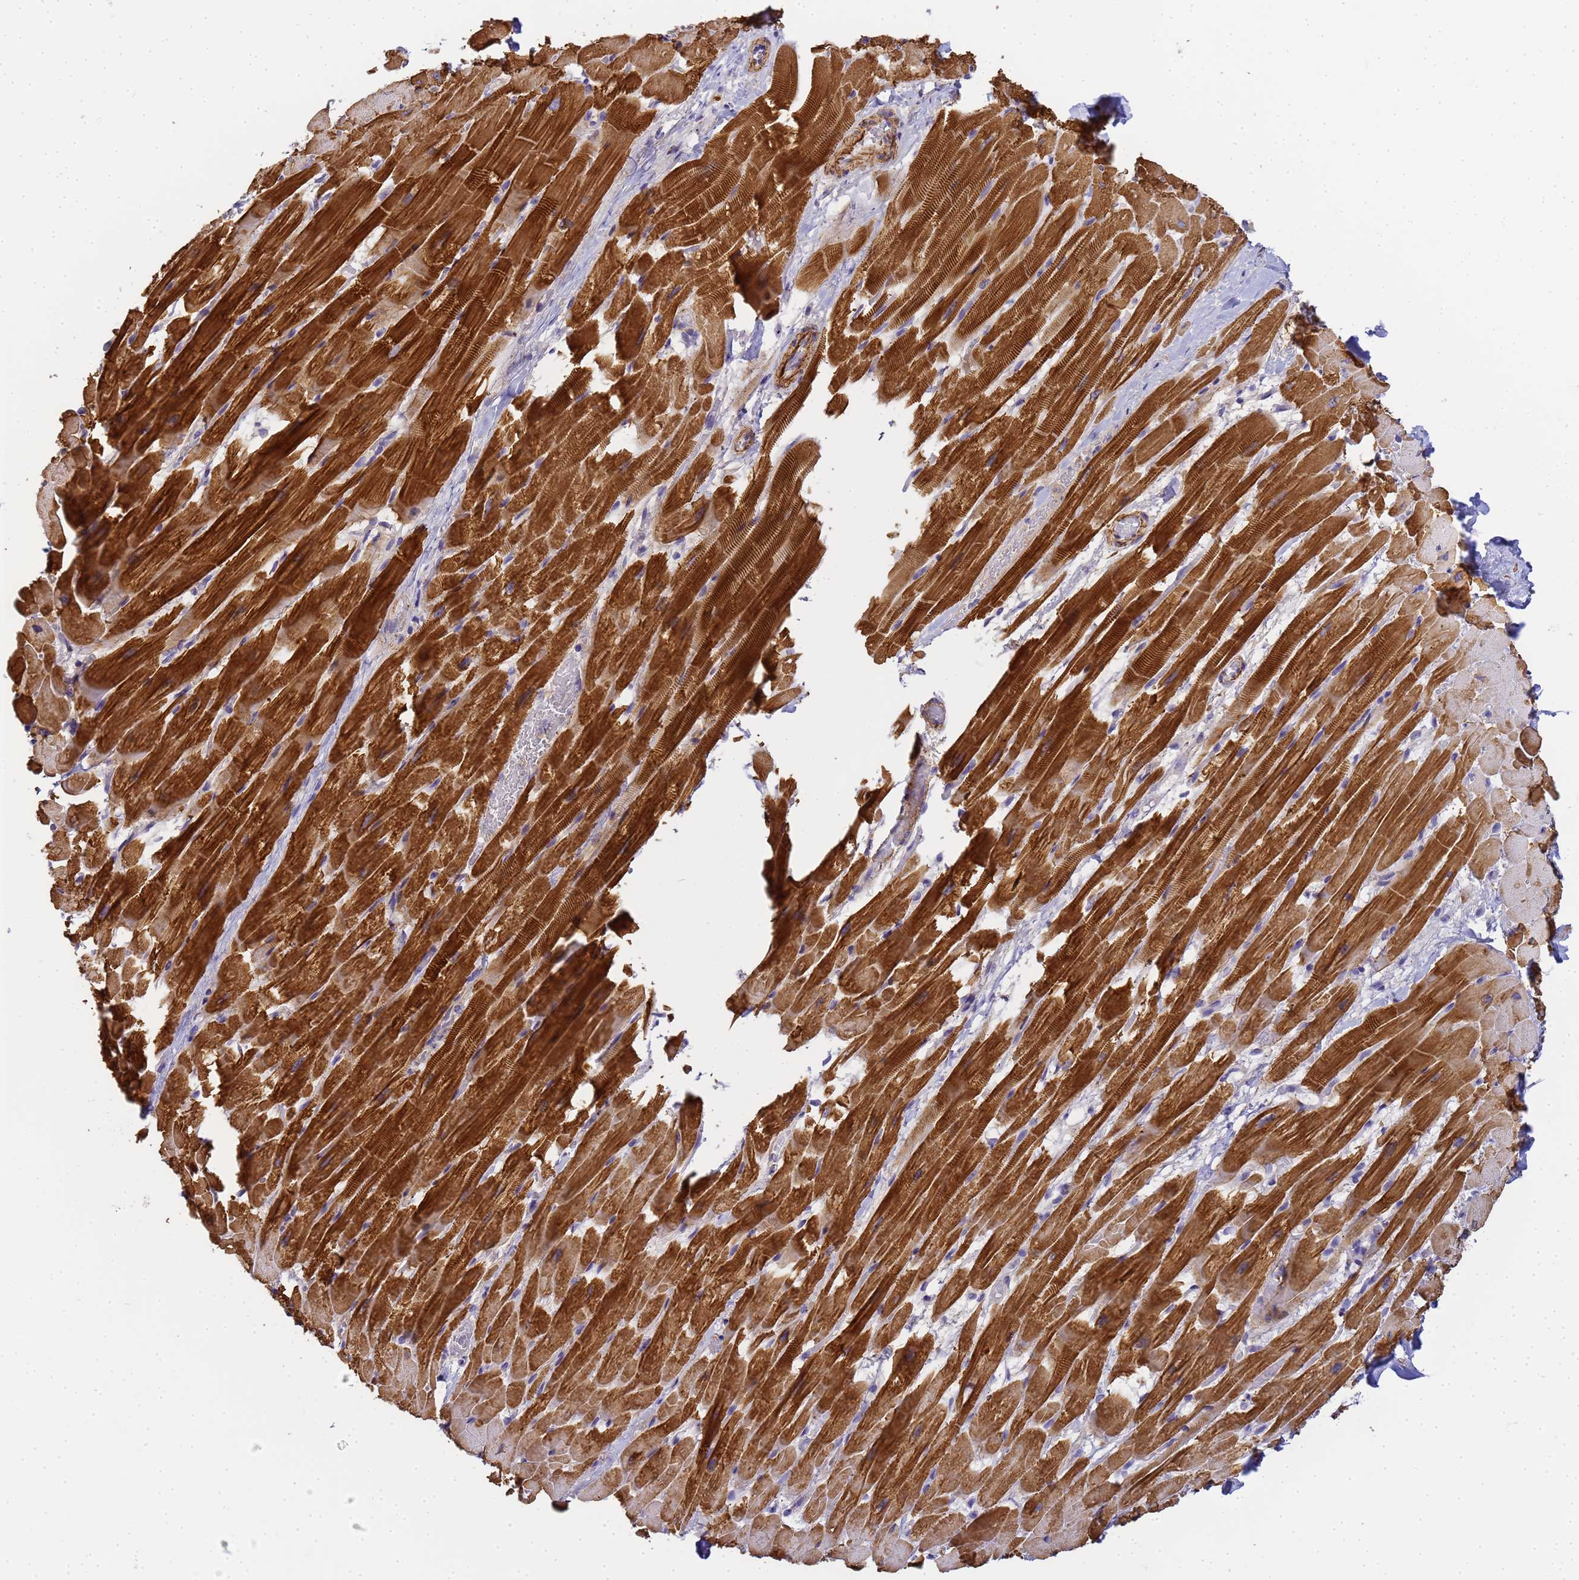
{"staining": {"intensity": "strong", "quantity": ">75%", "location": "cytoplasmic/membranous"}, "tissue": "heart muscle", "cell_type": "Cardiomyocytes", "image_type": "normal", "snomed": [{"axis": "morphology", "description": "Normal tissue, NOS"}, {"axis": "topography", "description": "Heart"}], "caption": "A histopathology image showing strong cytoplasmic/membranous expression in about >75% of cardiomyocytes in benign heart muscle, as visualized by brown immunohistochemical staining.", "gene": "MYL10", "patient": {"sex": "male", "age": 37}}